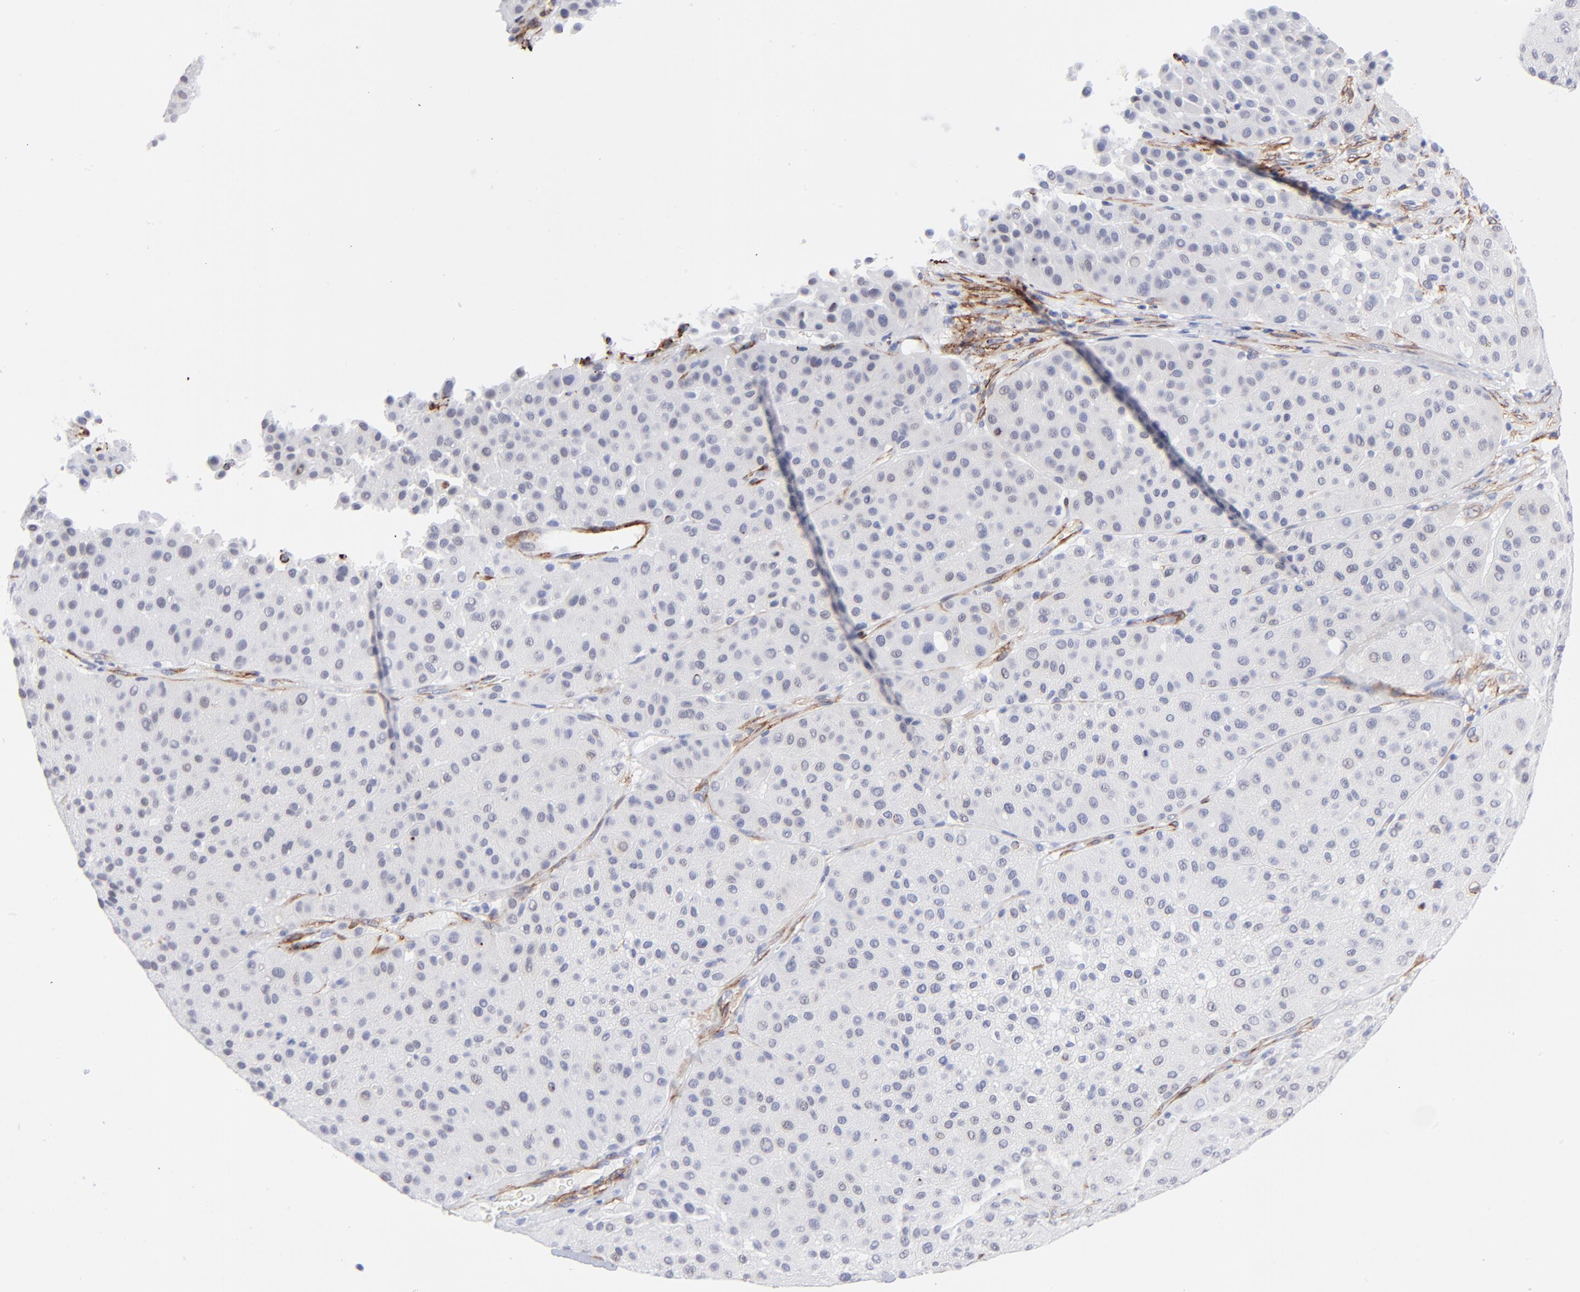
{"staining": {"intensity": "negative", "quantity": "none", "location": "none"}, "tissue": "melanoma", "cell_type": "Tumor cells", "image_type": "cancer", "snomed": [{"axis": "morphology", "description": "Normal tissue, NOS"}, {"axis": "morphology", "description": "Malignant melanoma, Metastatic site"}, {"axis": "topography", "description": "Skin"}], "caption": "There is no significant expression in tumor cells of melanoma. Nuclei are stained in blue.", "gene": "PDGFRB", "patient": {"sex": "male", "age": 41}}